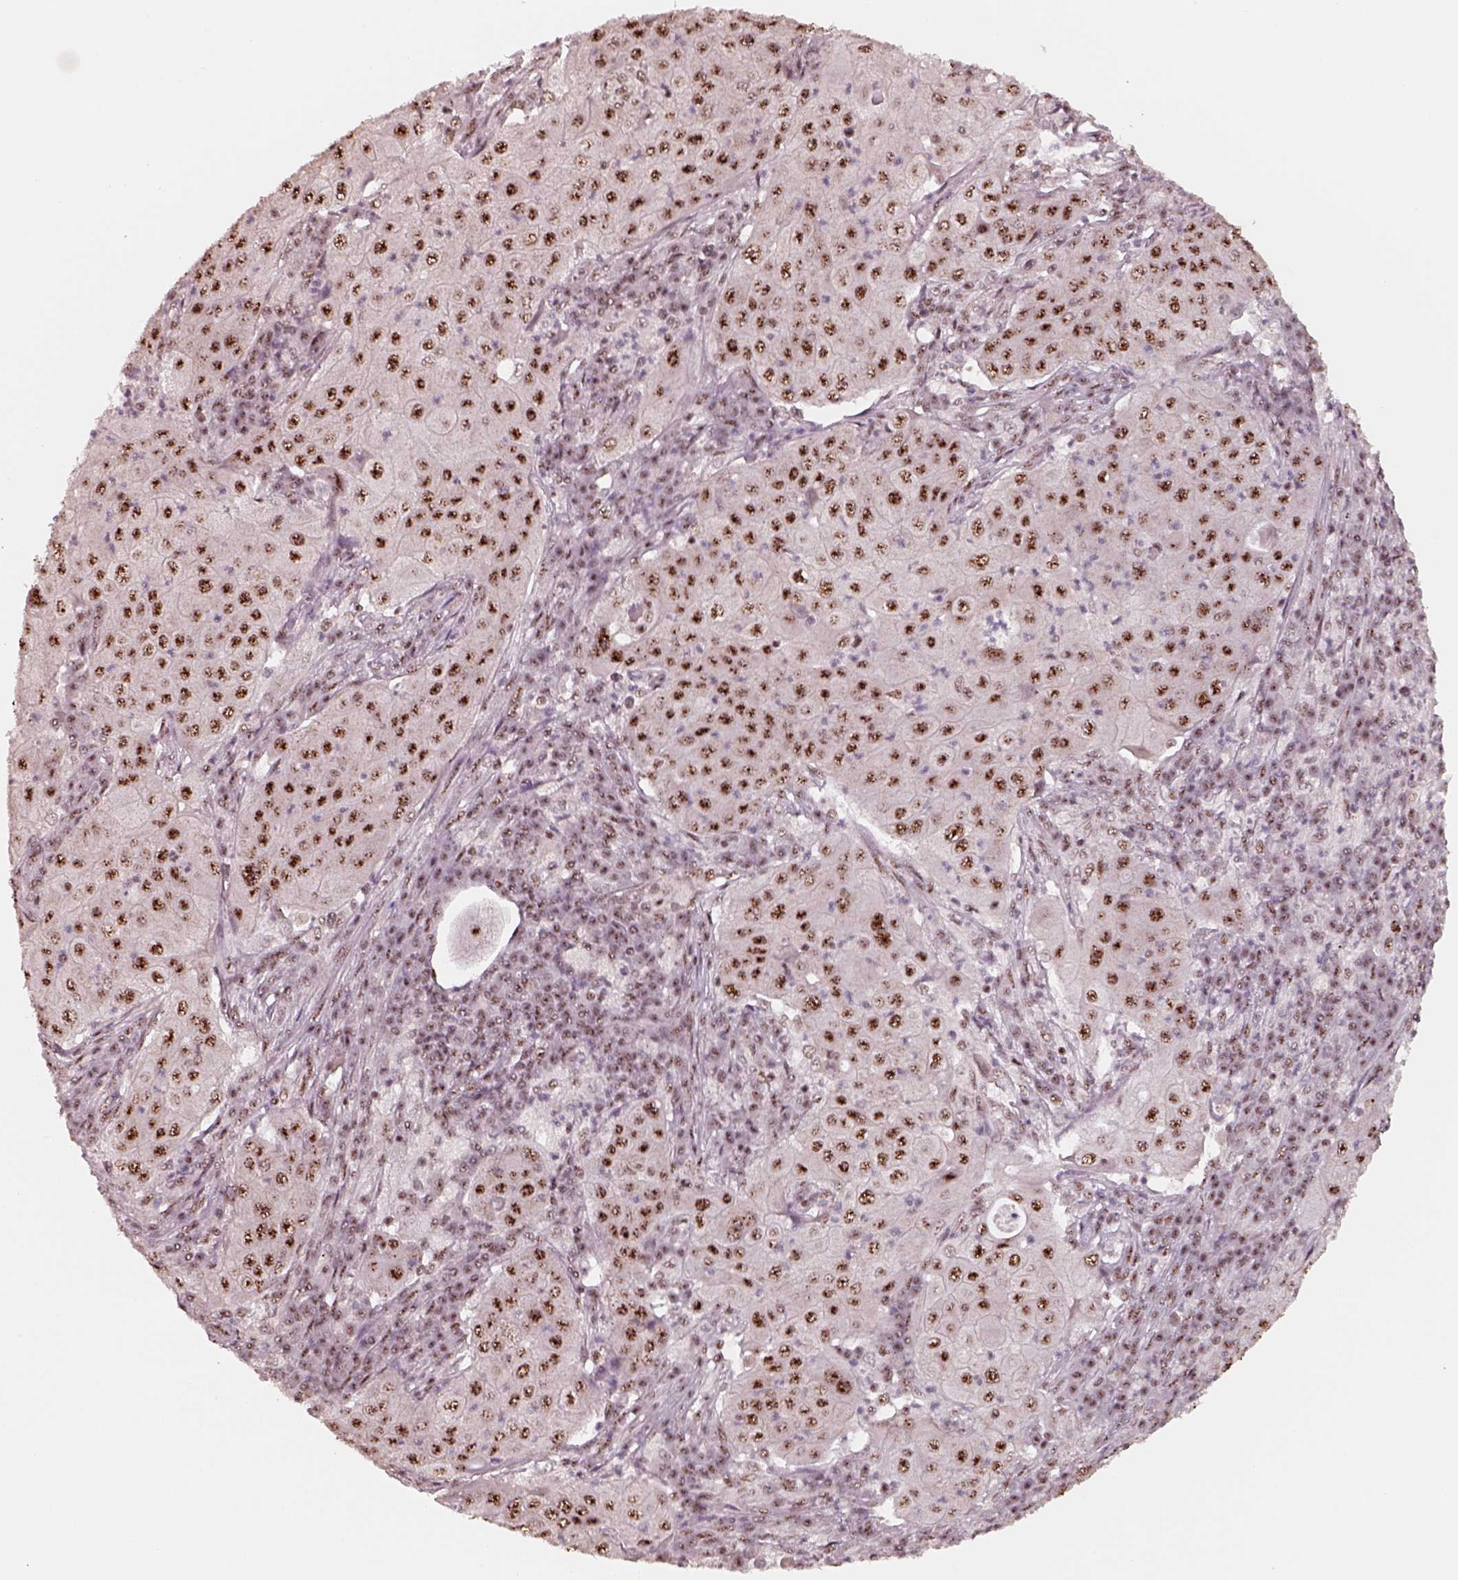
{"staining": {"intensity": "strong", "quantity": ">75%", "location": "nuclear"}, "tissue": "lung cancer", "cell_type": "Tumor cells", "image_type": "cancer", "snomed": [{"axis": "morphology", "description": "Squamous cell carcinoma, NOS"}, {"axis": "topography", "description": "Lung"}], "caption": "A high-resolution image shows IHC staining of lung squamous cell carcinoma, which demonstrates strong nuclear expression in approximately >75% of tumor cells.", "gene": "ATXN7L3", "patient": {"sex": "female", "age": 59}}